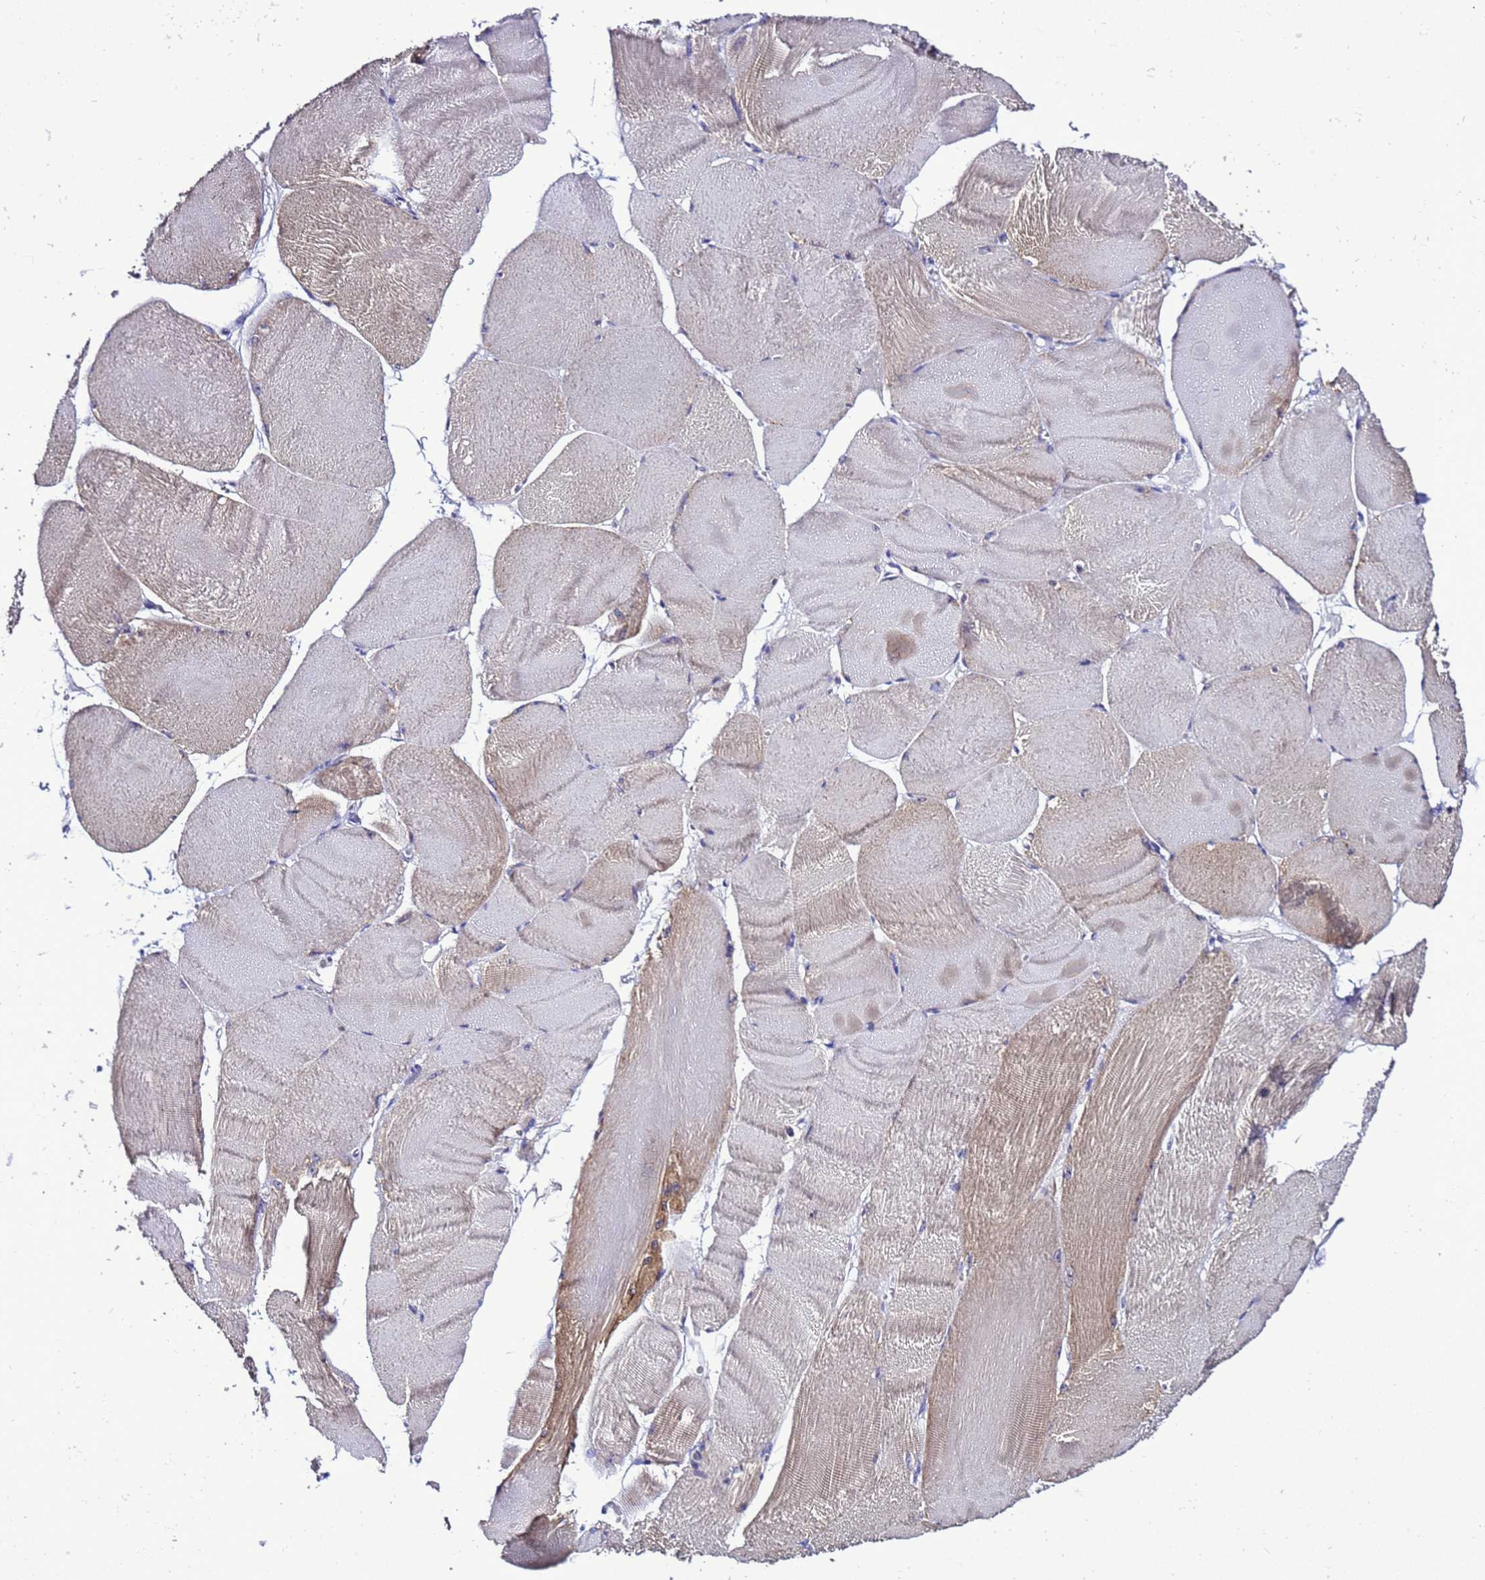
{"staining": {"intensity": "weak", "quantity": "25%-75%", "location": "cytoplasmic/membranous"}, "tissue": "skeletal muscle", "cell_type": "Myocytes", "image_type": "normal", "snomed": [{"axis": "morphology", "description": "Normal tissue, NOS"}, {"axis": "morphology", "description": "Basal cell carcinoma"}, {"axis": "topography", "description": "Skeletal muscle"}], "caption": "Protein analysis of normal skeletal muscle demonstrates weak cytoplasmic/membranous positivity in approximately 25%-75% of myocytes. (DAB (3,3'-diaminobenzidine) IHC, brown staining for protein, blue staining for nuclei).", "gene": "DPH6", "patient": {"sex": "female", "age": 64}}